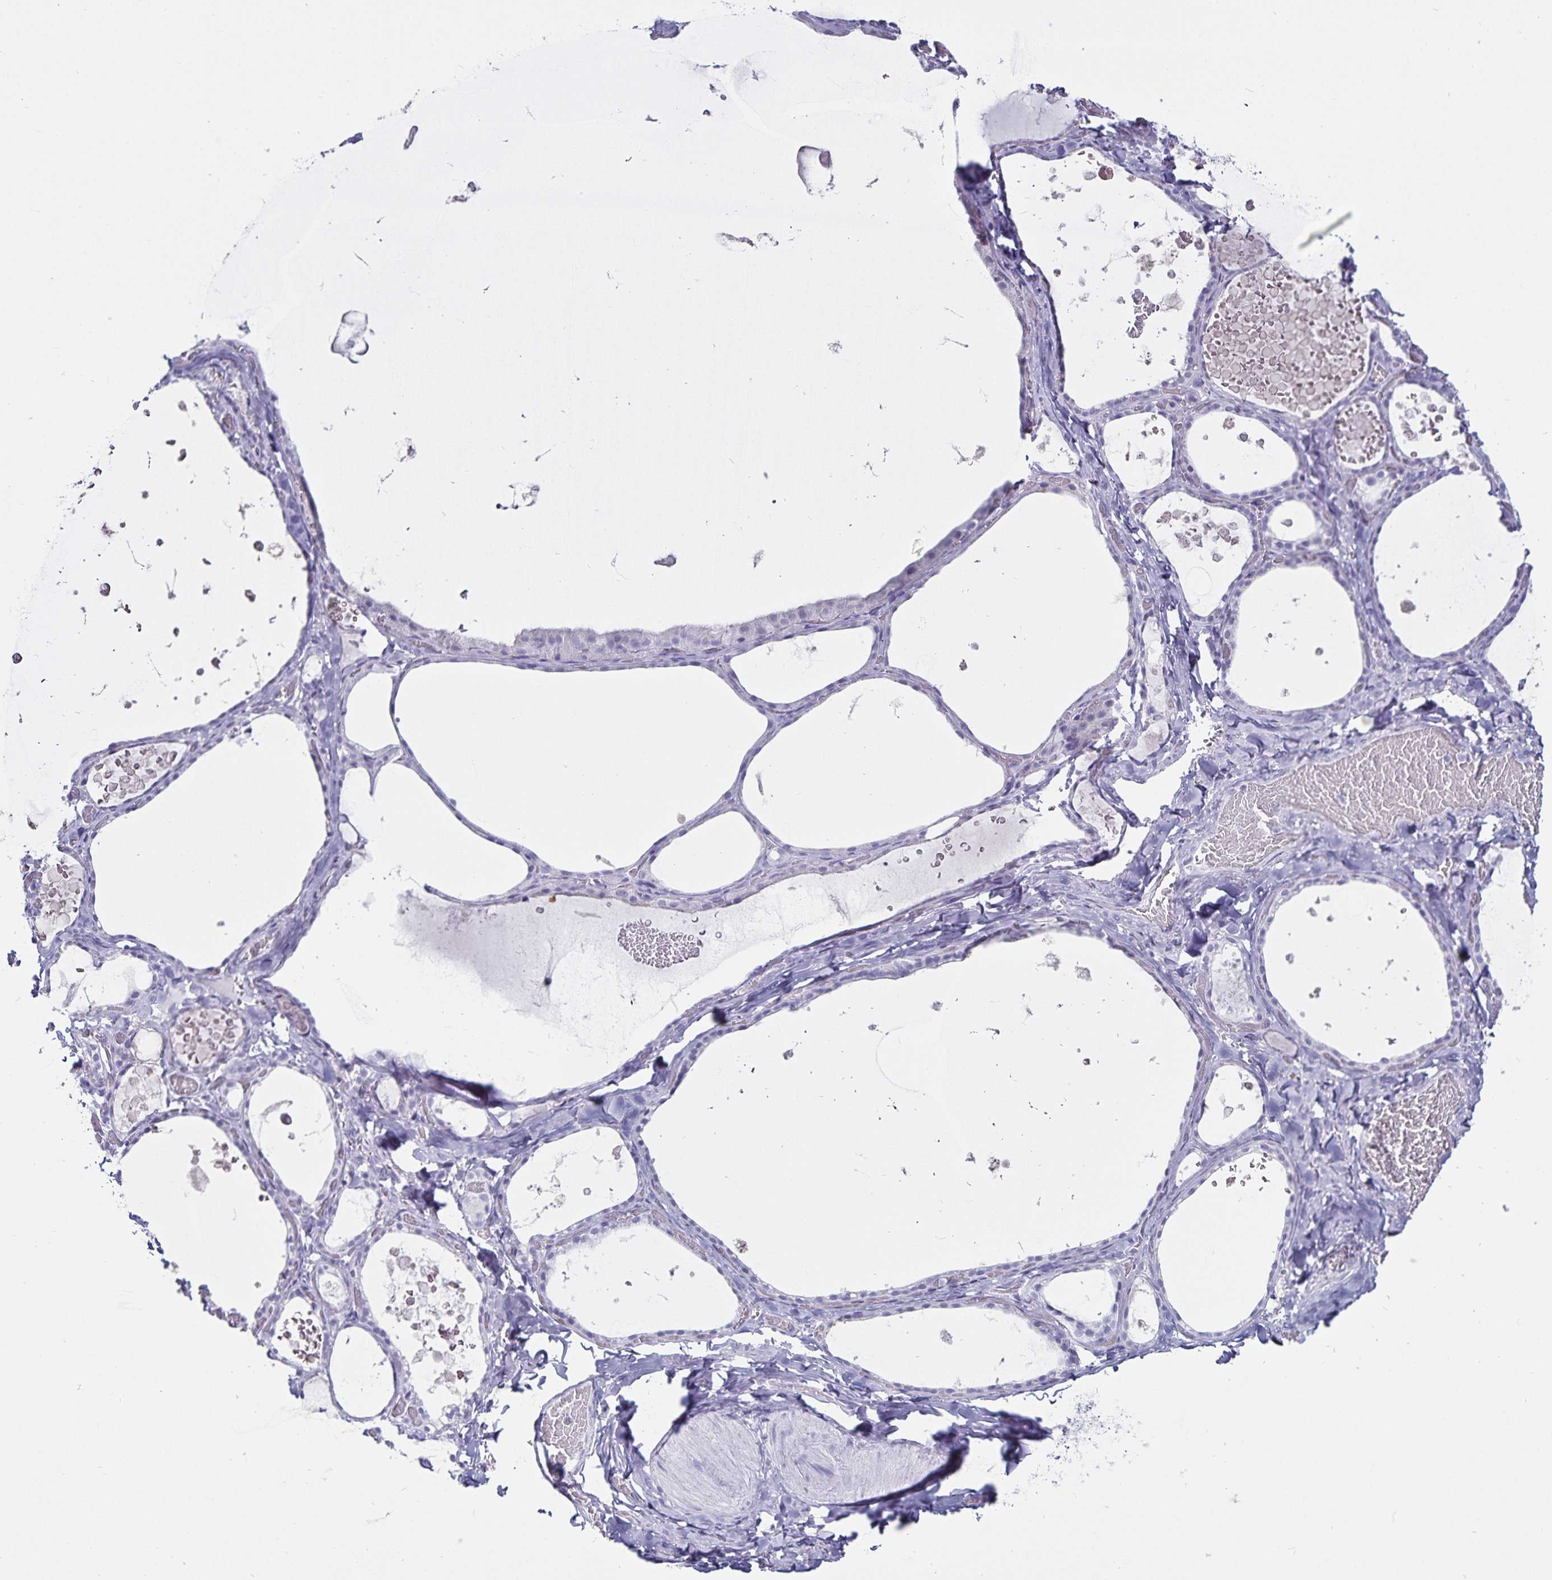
{"staining": {"intensity": "negative", "quantity": "none", "location": "none"}, "tissue": "thyroid gland", "cell_type": "Glandular cells", "image_type": "normal", "snomed": [{"axis": "morphology", "description": "Normal tissue, NOS"}, {"axis": "topography", "description": "Thyroid gland"}], "caption": "An immunohistochemistry (IHC) photomicrograph of benign thyroid gland is shown. There is no staining in glandular cells of thyroid gland. Brightfield microscopy of immunohistochemistry (IHC) stained with DAB (brown) and hematoxylin (blue), captured at high magnification.", "gene": "DEFA6", "patient": {"sex": "female", "age": 56}}